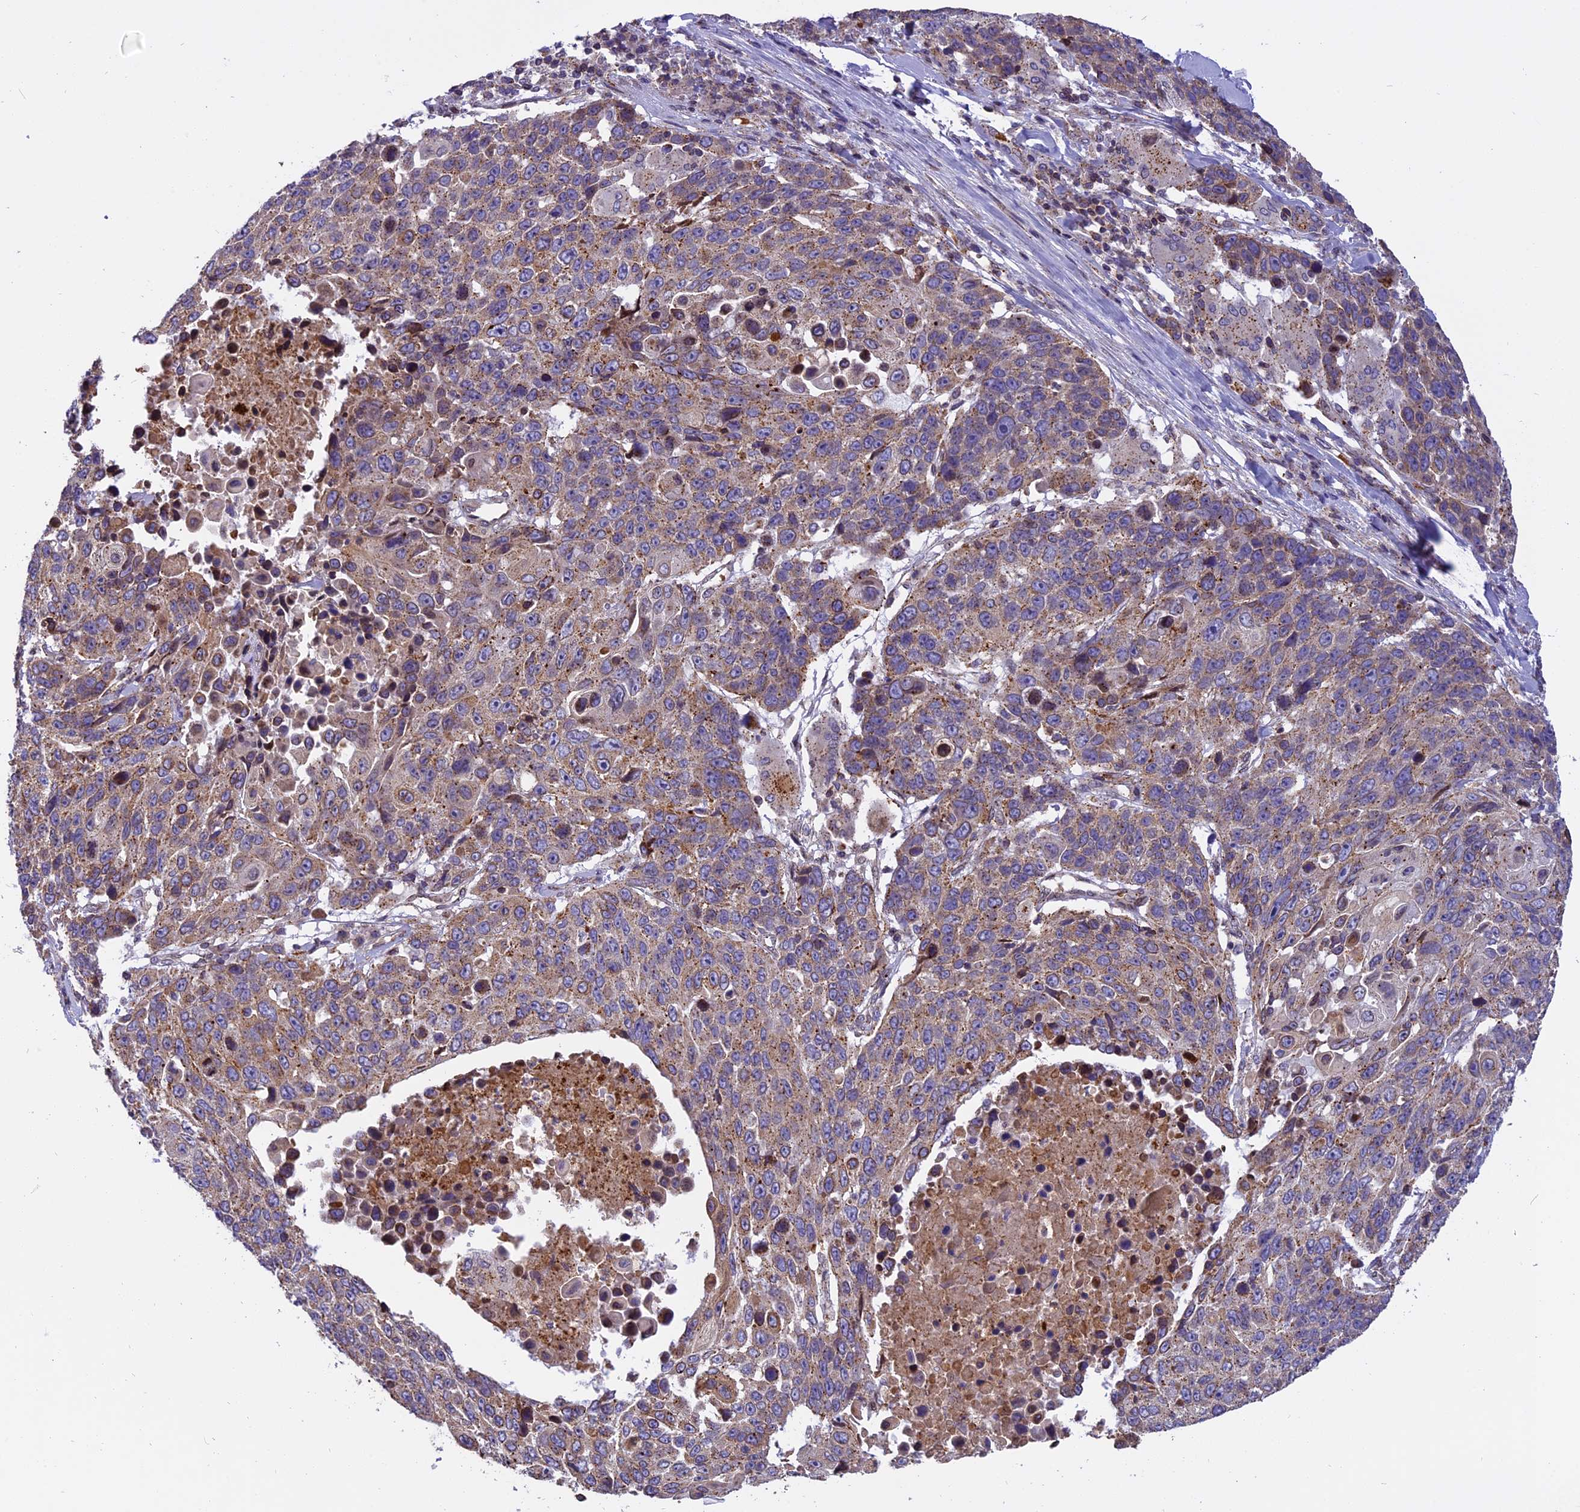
{"staining": {"intensity": "weak", "quantity": ">75%", "location": "cytoplasmic/membranous"}, "tissue": "lung cancer", "cell_type": "Tumor cells", "image_type": "cancer", "snomed": [{"axis": "morphology", "description": "Squamous cell carcinoma, NOS"}, {"axis": "topography", "description": "Lung"}], "caption": "Protein analysis of lung cancer tissue reveals weak cytoplasmic/membranous expression in about >75% of tumor cells.", "gene": "CHMP2A", "patient": {"sex": "male", "age": 66}}